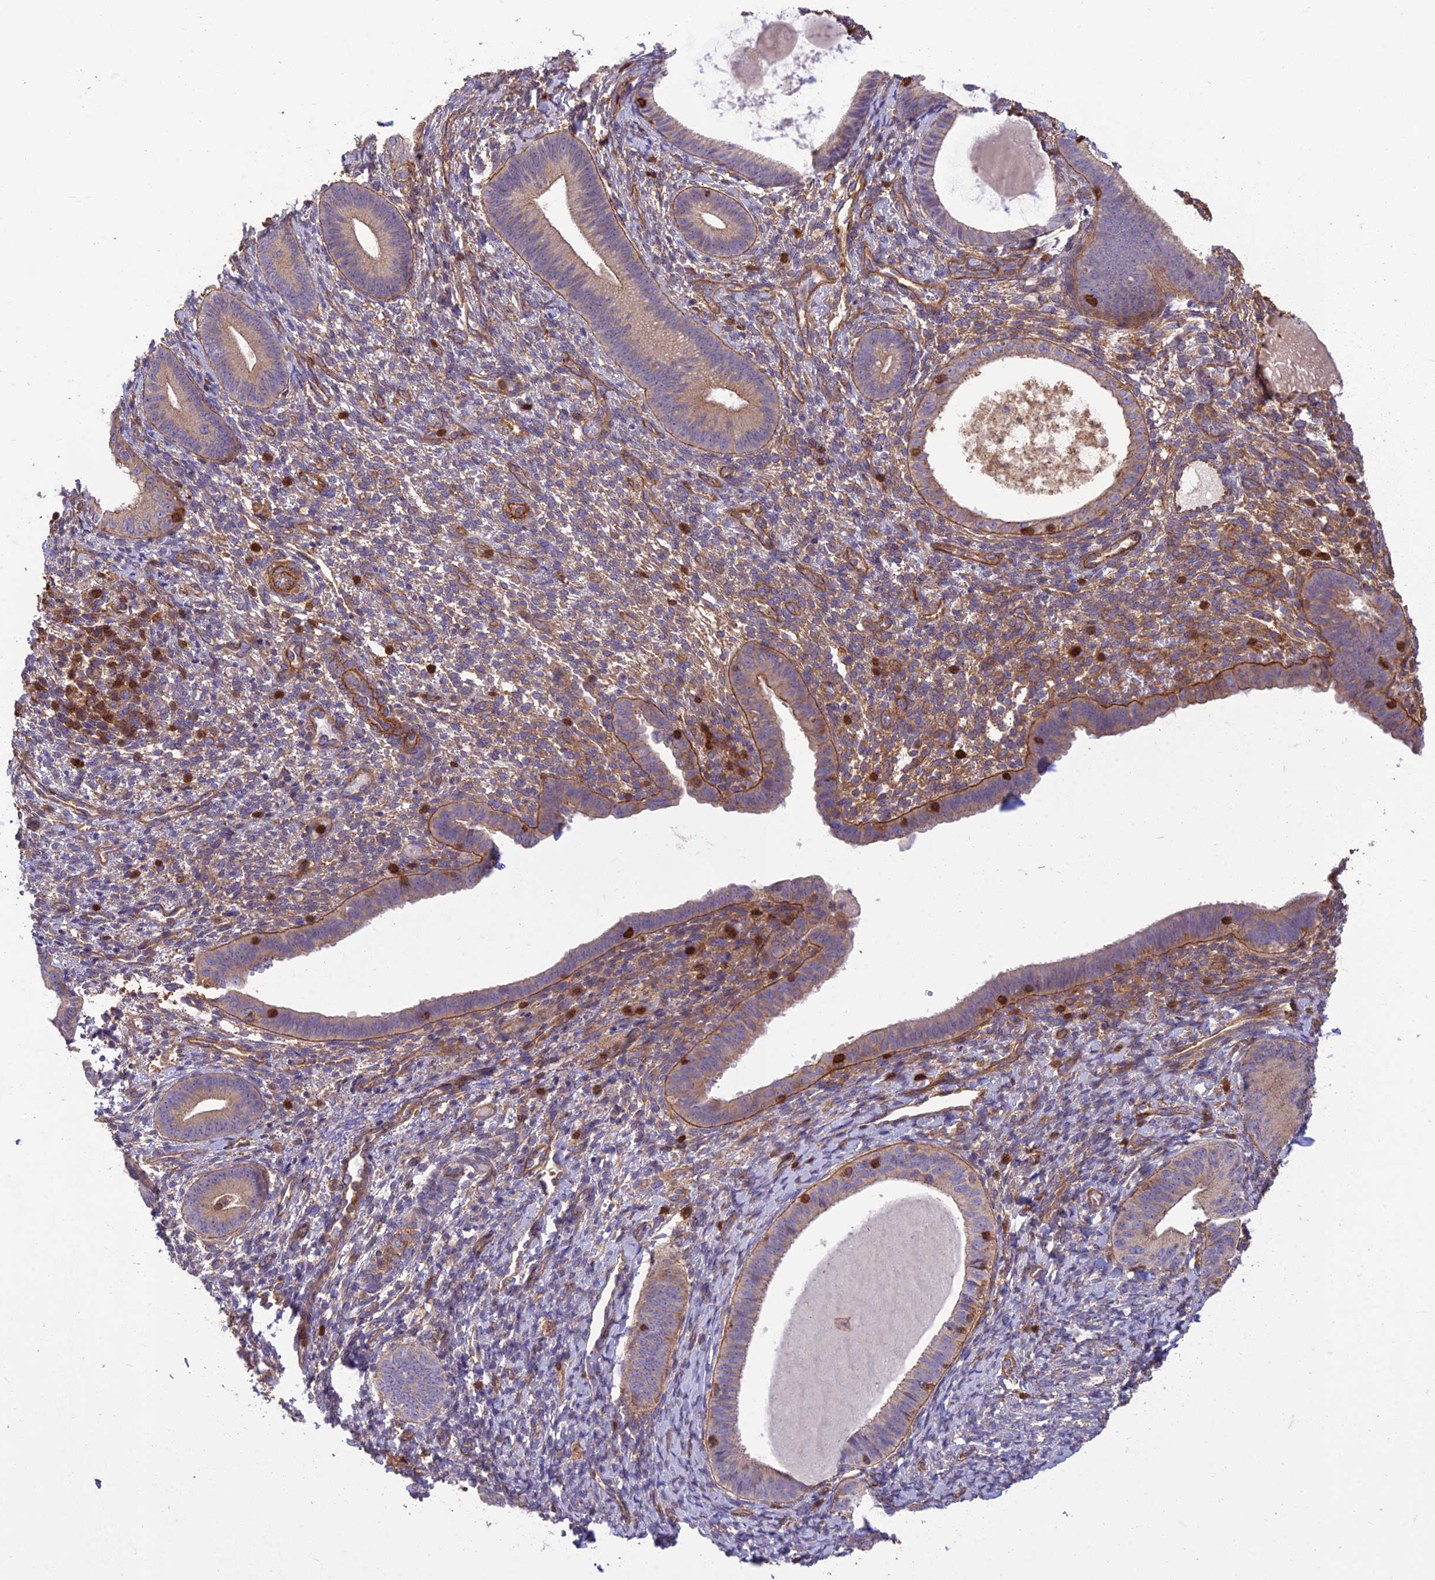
{"staining": {"intensity": "weak", "quantity": "25%-75%", "location": "cytoplasmic/membranous"}, "tissue": "endometrium", "cell_type": "Cells in endometrial stroma", "image_type": "normal", "snomed": [{"axis": "morphology", "description": "Normal tissue, NOS"}, {"axis": "topography", "description": "Endometrium"}], "caption": "DAB (3,3'-diaminobenzidine) immunohistochemical staining of benign human endometrium demonstrates weak cytoplasmic/membranous protein staining in about 25%-75% of cells in endometrial stroma. (DAB (3,3'-diaminobenzidine) = brown stain, brightfield microscopy at high magnification).", "gene": "HPSE2", "patient": {"sex": "female", "age": 65}}